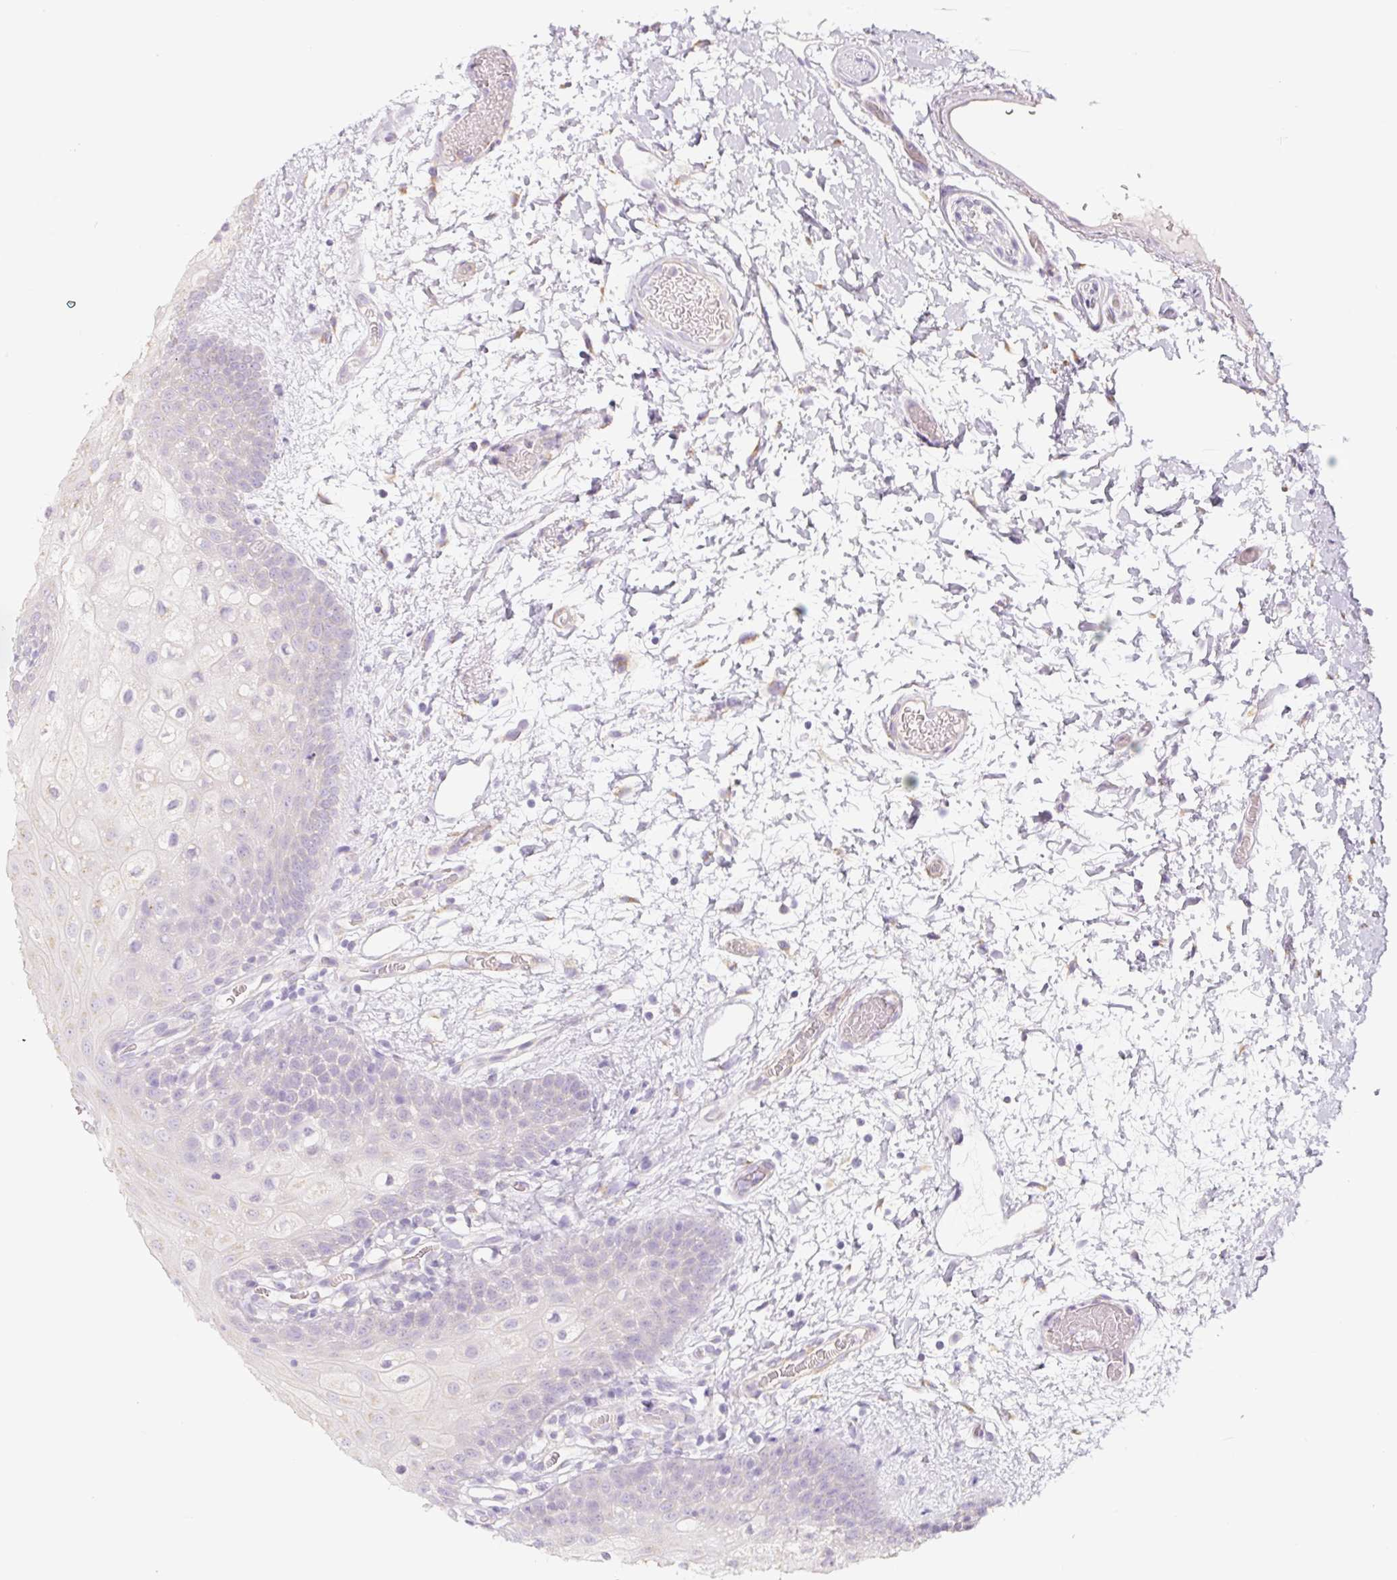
{"staining": {"intensity": "negative", "quantity": "none", "location": "none"}, "tissue": "oral mucosa", "cell_type": "Squamous epithelial cells", "image_type": "normal", "snomed": [{"axis": "morphology", "description": "Normal tissue, NOS"}, {"axis": "morphology", "description": "Squamous cell carcinoma, NOS"}, {"axis": "topography", "description": "Oral tissue"}, {"axis": "topography", "description": "Tounge, NOS"}, {"axis": "topography", "description": "Head-Neck"}], "caption": "The image demonstrates no staining of squamous epithelial cells in benign oral mucosa. (DAB (3,3'-diaminobenzidine) immunohistochemistry with hematoxylin counter stain).", "gene": "PWWP3B", "patient": {"sex": "male", "age": 76}}